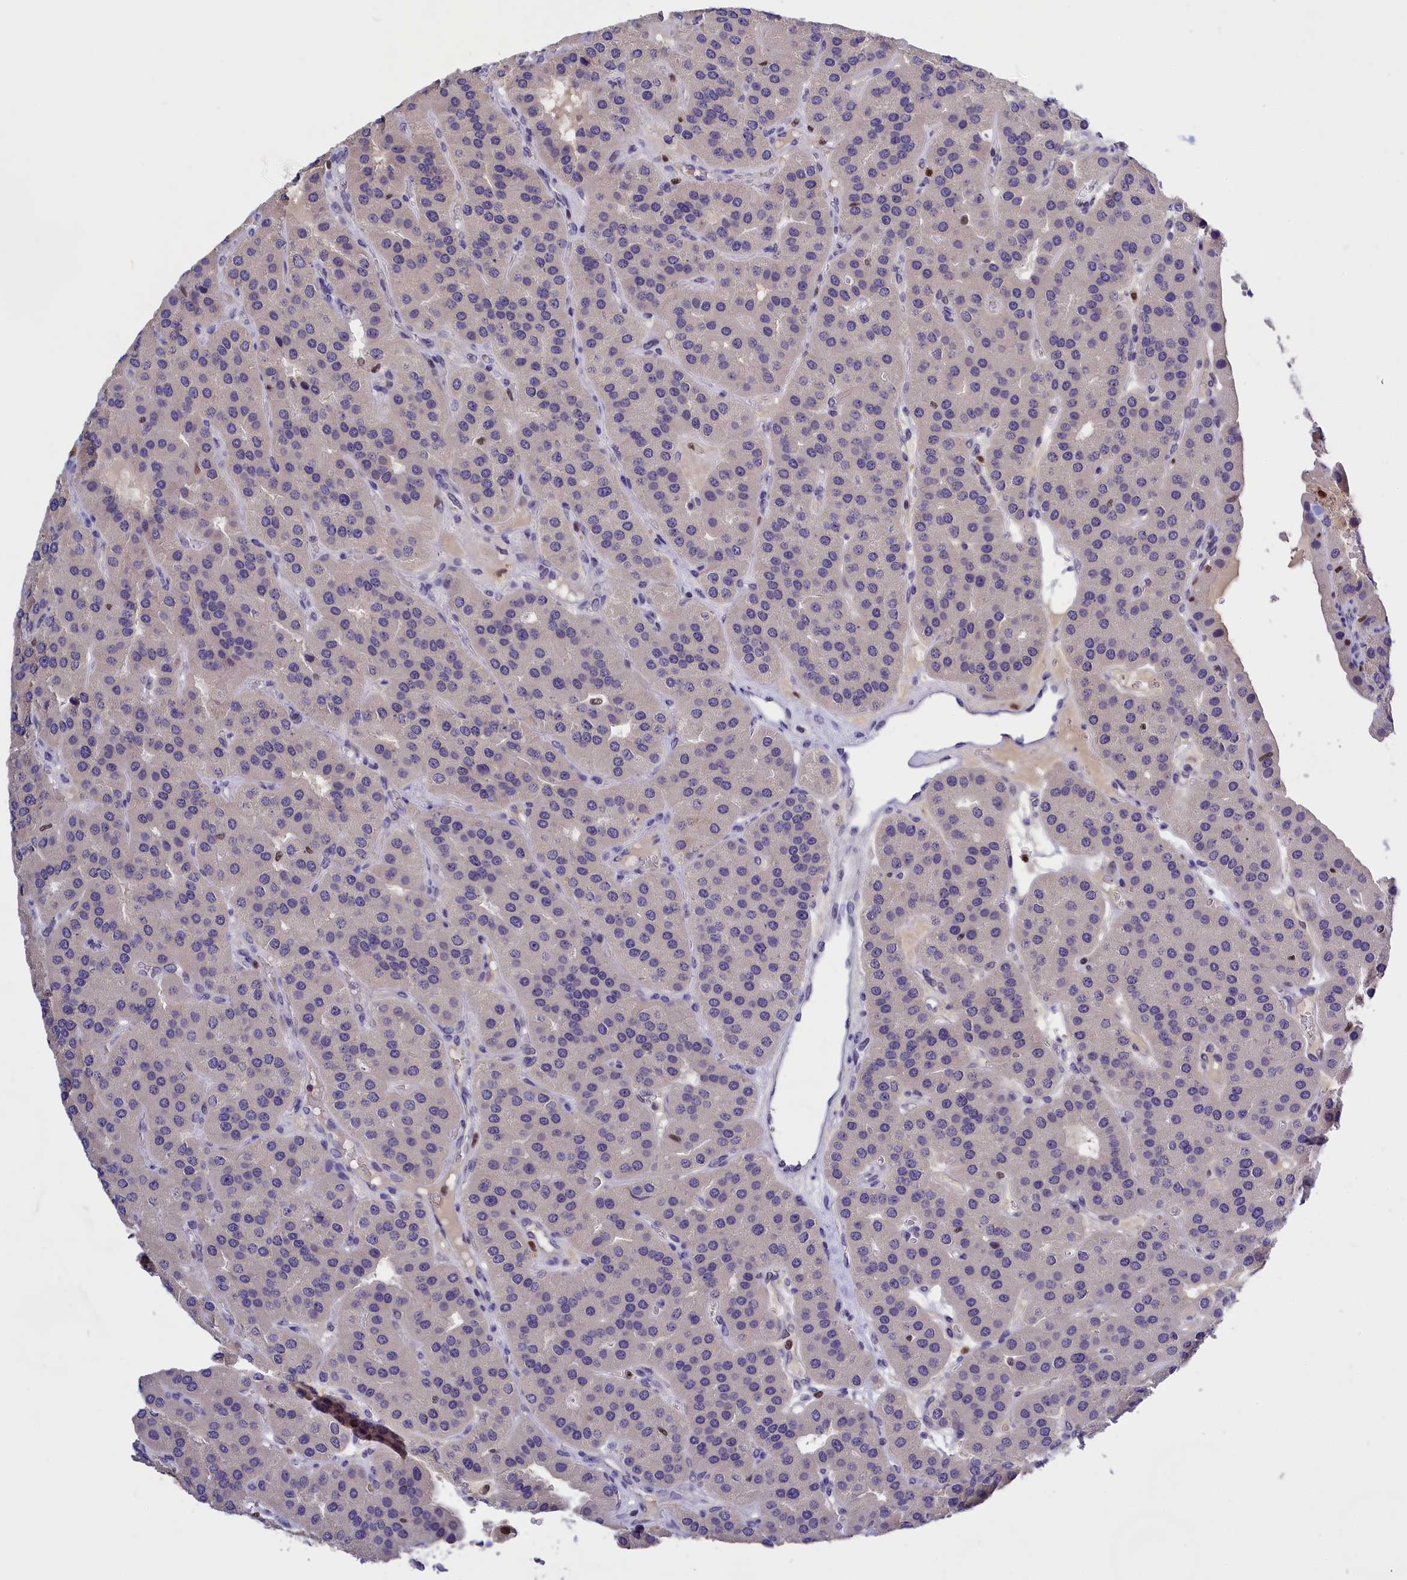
{"staining": {"intensity": "negative", "quantity": "none", "location": "none"}, "tissue": "parathyroid gland", "cell_type": "Glandular cells", "image_type": "normal", "snomed": [{"axis": "morphology", "description": "Normal tissue, NOS"}, {"axis": "morphology", "description": "Adenoma, NOS"}, {"axis": "topography", "description": "Parathyroid gland"}], "caption": "There is no significant staining in glandular cells of parathyroid gland. The staining was performed using DAB to visualize the protein expression in brown, while the nuclei were stained in blue with hematoxylin (Magnification: 20x).", "gene": "BTBD9", "patient": {"sex": "female", "age": 86}}